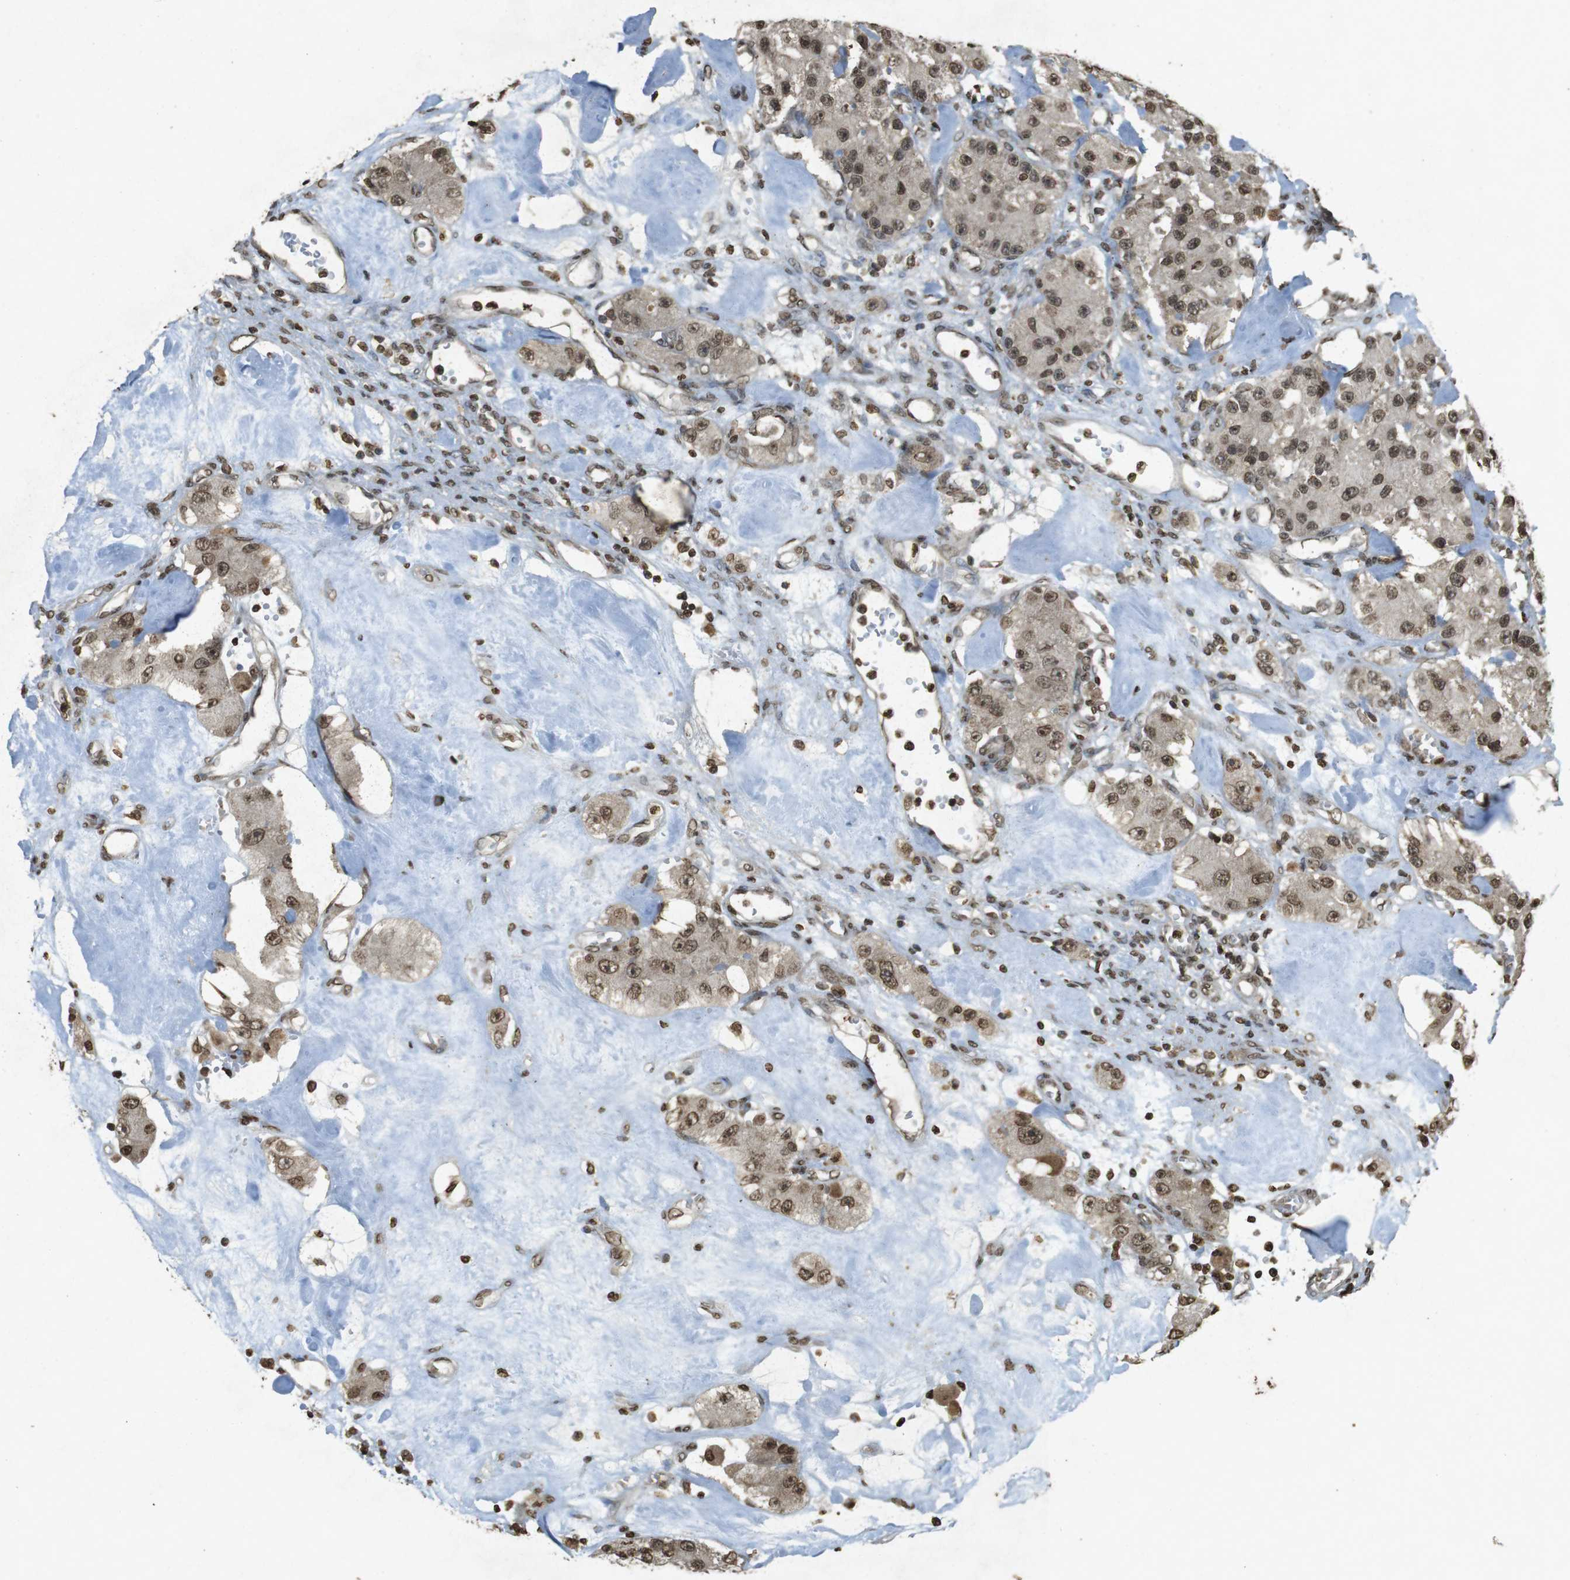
{"staining": {"intensity": "moderate", "quantity": ">75%", "location": "nuclear"}, "tissue": "carcinoid", "cell_type": "Tumor cells", "image_type": "cancer", "snomed": [{"axis": "morphology", "description": "Carcinoid, malignant, NOS"}, {"axis": "topography", "description": "Pancreas"}], "caption": "A brown stain shows moderate nuclear expression of a protein in carcinoid tumor cells. (DAB (3,3'-diaminobenzidine) = brown stain, brightfield microscopy at high magnification).", "gene": "ORC4", "patient": {"sex": "male", "age": 41}}